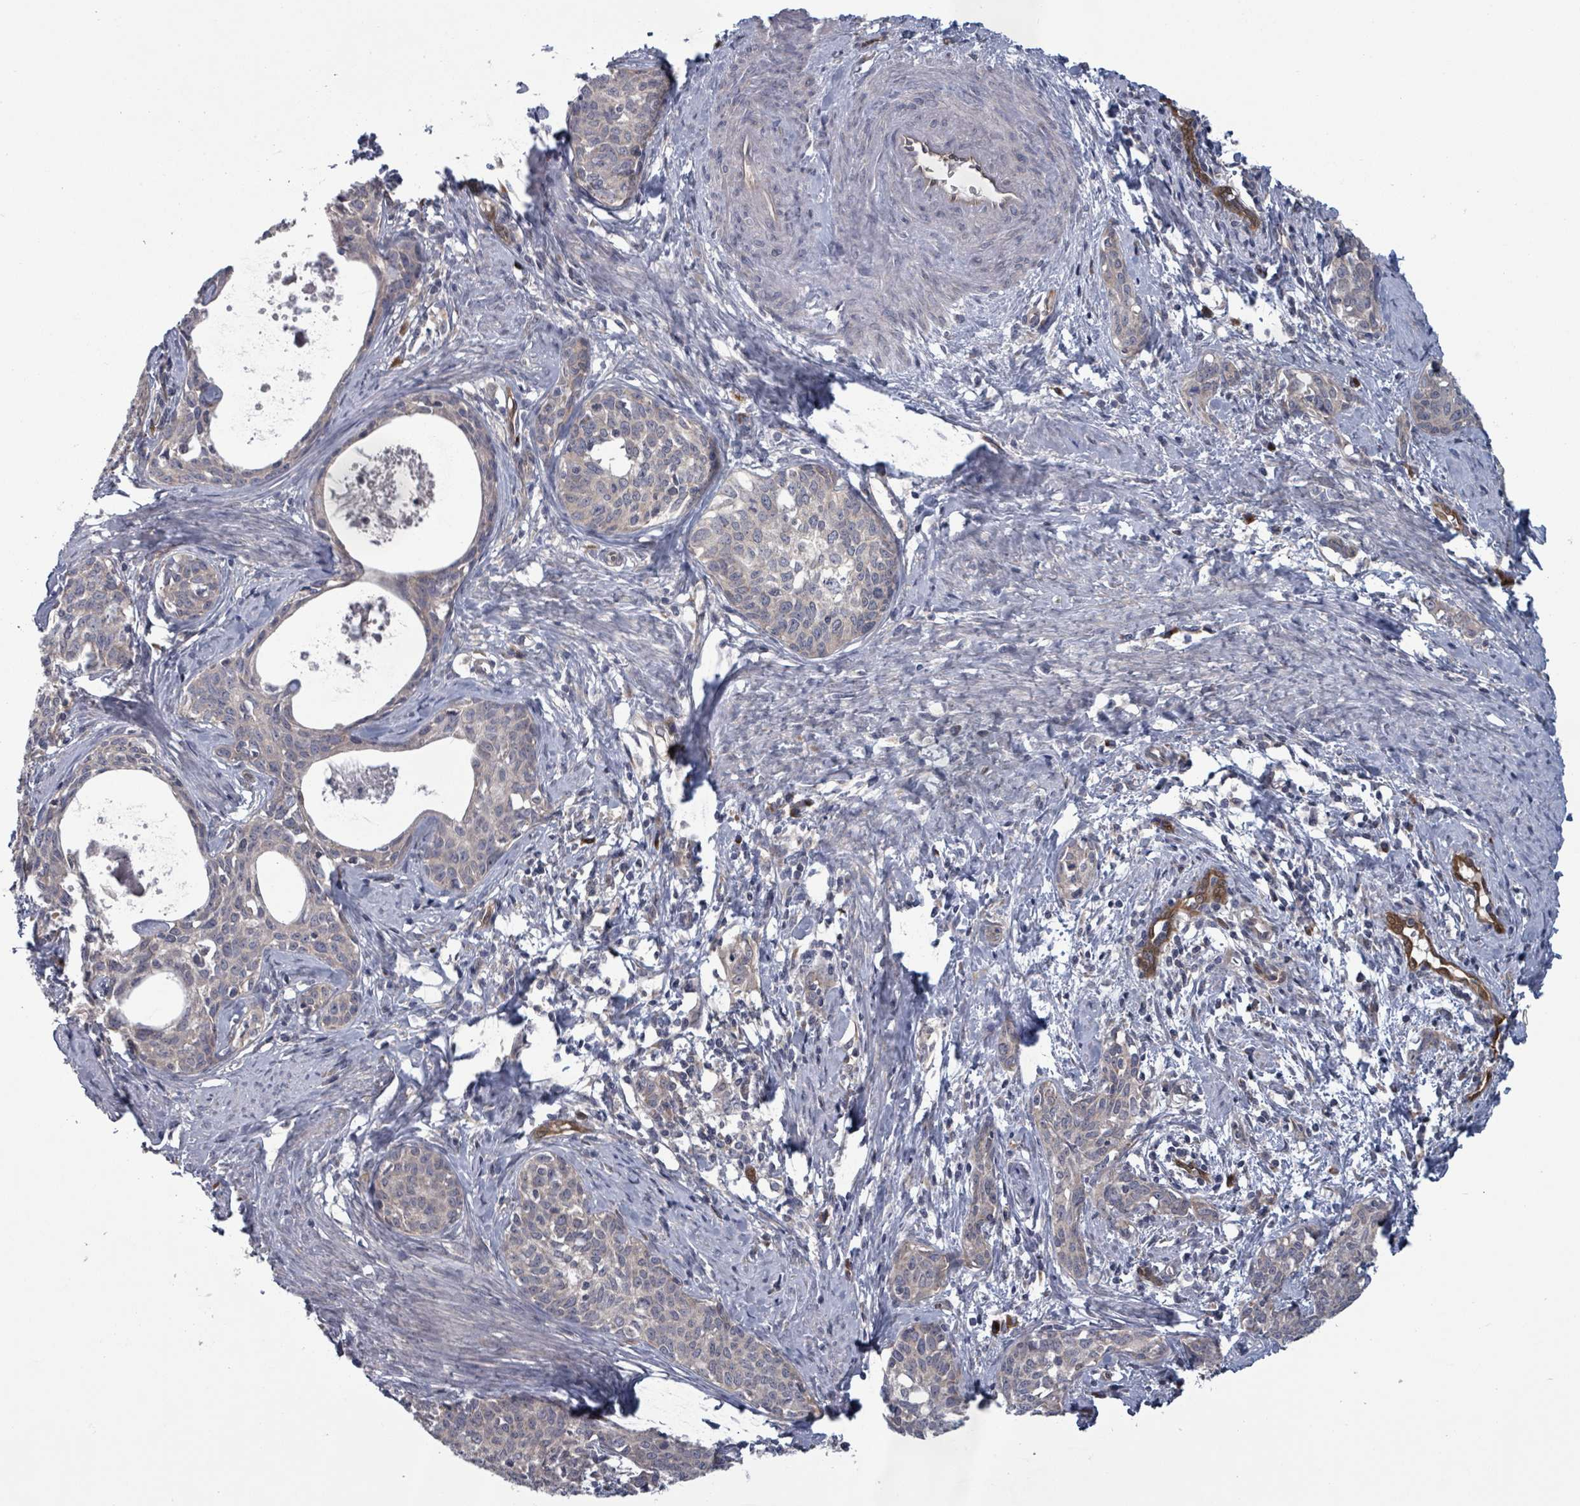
{"staining": {"intensity": "weak", "quantity": "<25%", "location": "cytoplasmic/membranous"}, "tissue": "cervical cancer", "cell_type": "Tumor cells", "image_type": "cancer", "snomed": [{"axis": "morphology", "description": "Squamous cell carcinoma, NOS"}, {"axis": "topography", "description": "Cervix"}], "caption": "High magnification brightfield microscopy of squamous cell carcinoma (cervical) stained with DAB (brown) and counterstained with hematoxylin (blue): tumor cells show no significant expression. Brightfield microscopy of immunohistochemistry (IHC) stained with DAB (brown) and hematoxylin (blue), captured at high magnification.", "gene": "FKBP1A", "patient": {"sex": "female", "age": 52}}